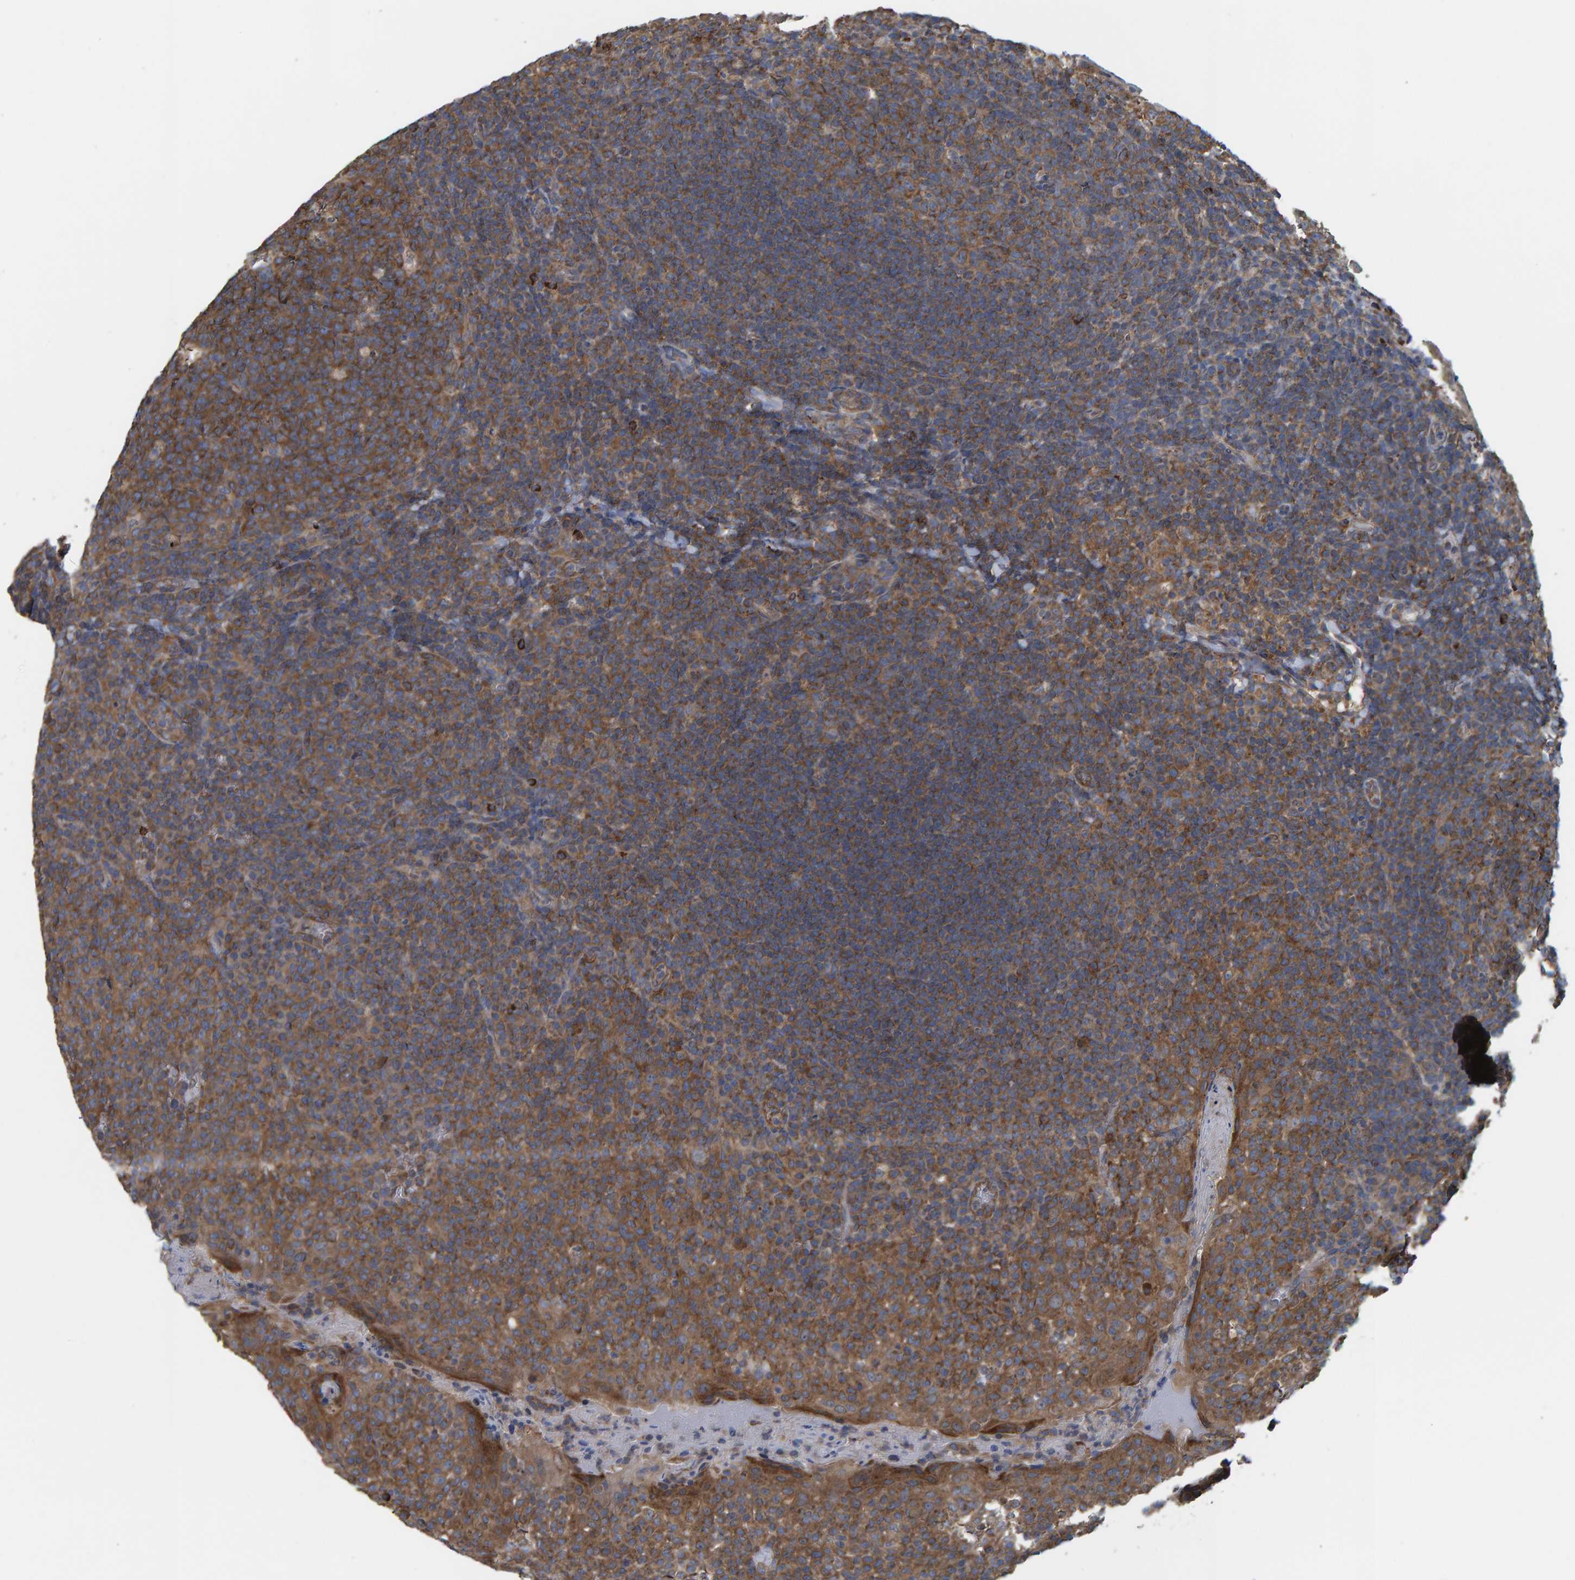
{"staining": {"intensity": "moderate", "quantity": ">75%", "location": "cytoplasmic/membranous"}, "tissue": "tonsil", "cell_type": "Germinal center cells", "image_type": "normal", "snomed": [{"axis": "morphology", "description": "Normal tissue, NOS"}, {"axis": "topography", "description": "Tonsil"}], "caption": "Moderate cytoplasmic/membranous positivity for a protein is present in about >75% of germinal center cells of normal tonsil using immunohistochemistry.", "gene": "LRSAM1", "patient": {"sex": "female", "age": 19}}